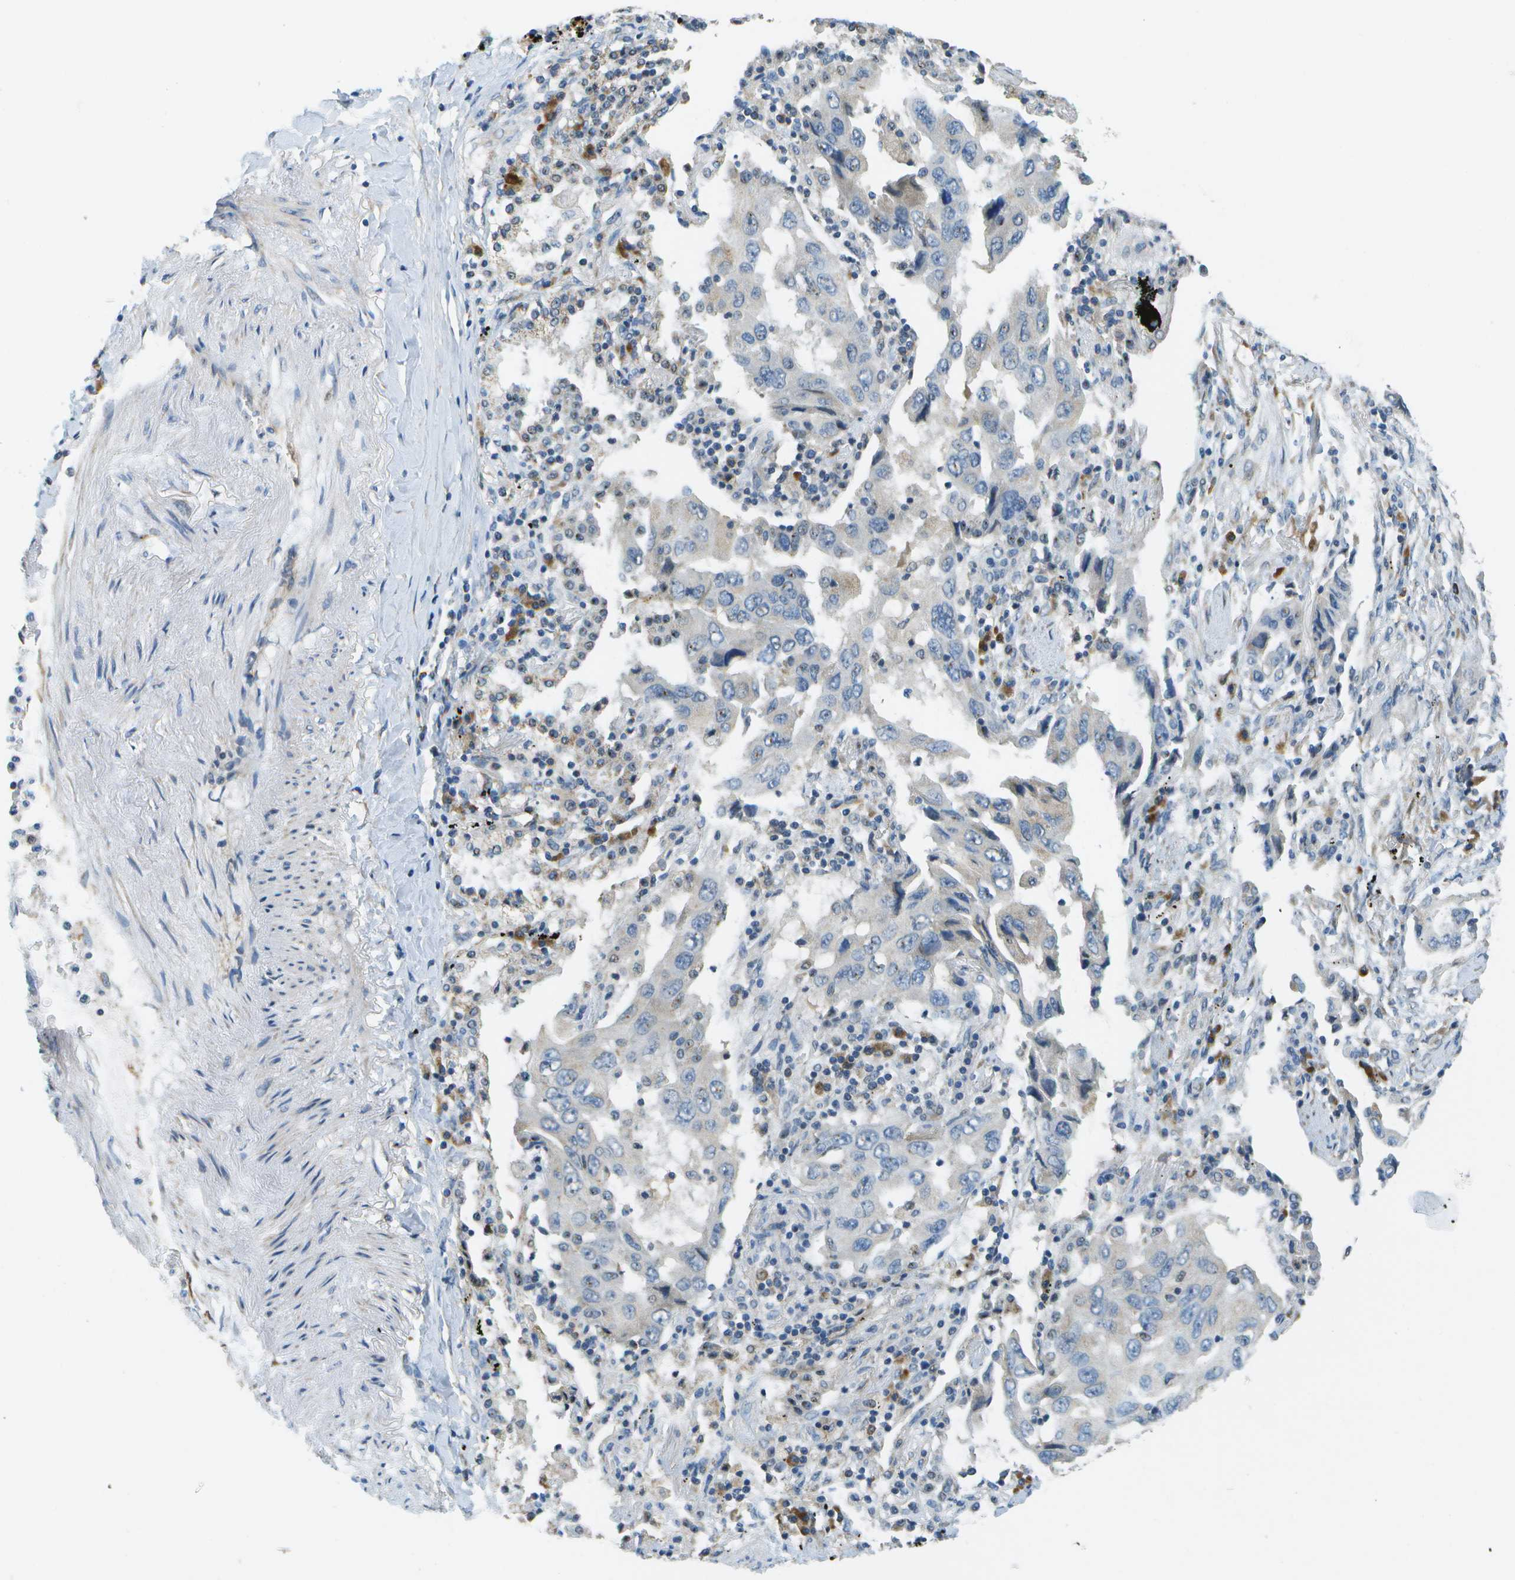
{"staining": {"intensity": "negative", "quantity": "none", "location": "none"}, "tissue": "lung cancer", "cell_type": "Tumor cells", "image_type": "cancer", "snomed": [{"axis": "morphology", "description": "Adenocarcinoma, NOS"}, {"axis": "topography", "description": "Lung"}], "caption": "Immunohistochemical staining of lung cancer reveals no significant expression in tumor cells.", "gene": "PTGIS", "patient": {"sex": "female", "age": 65}}